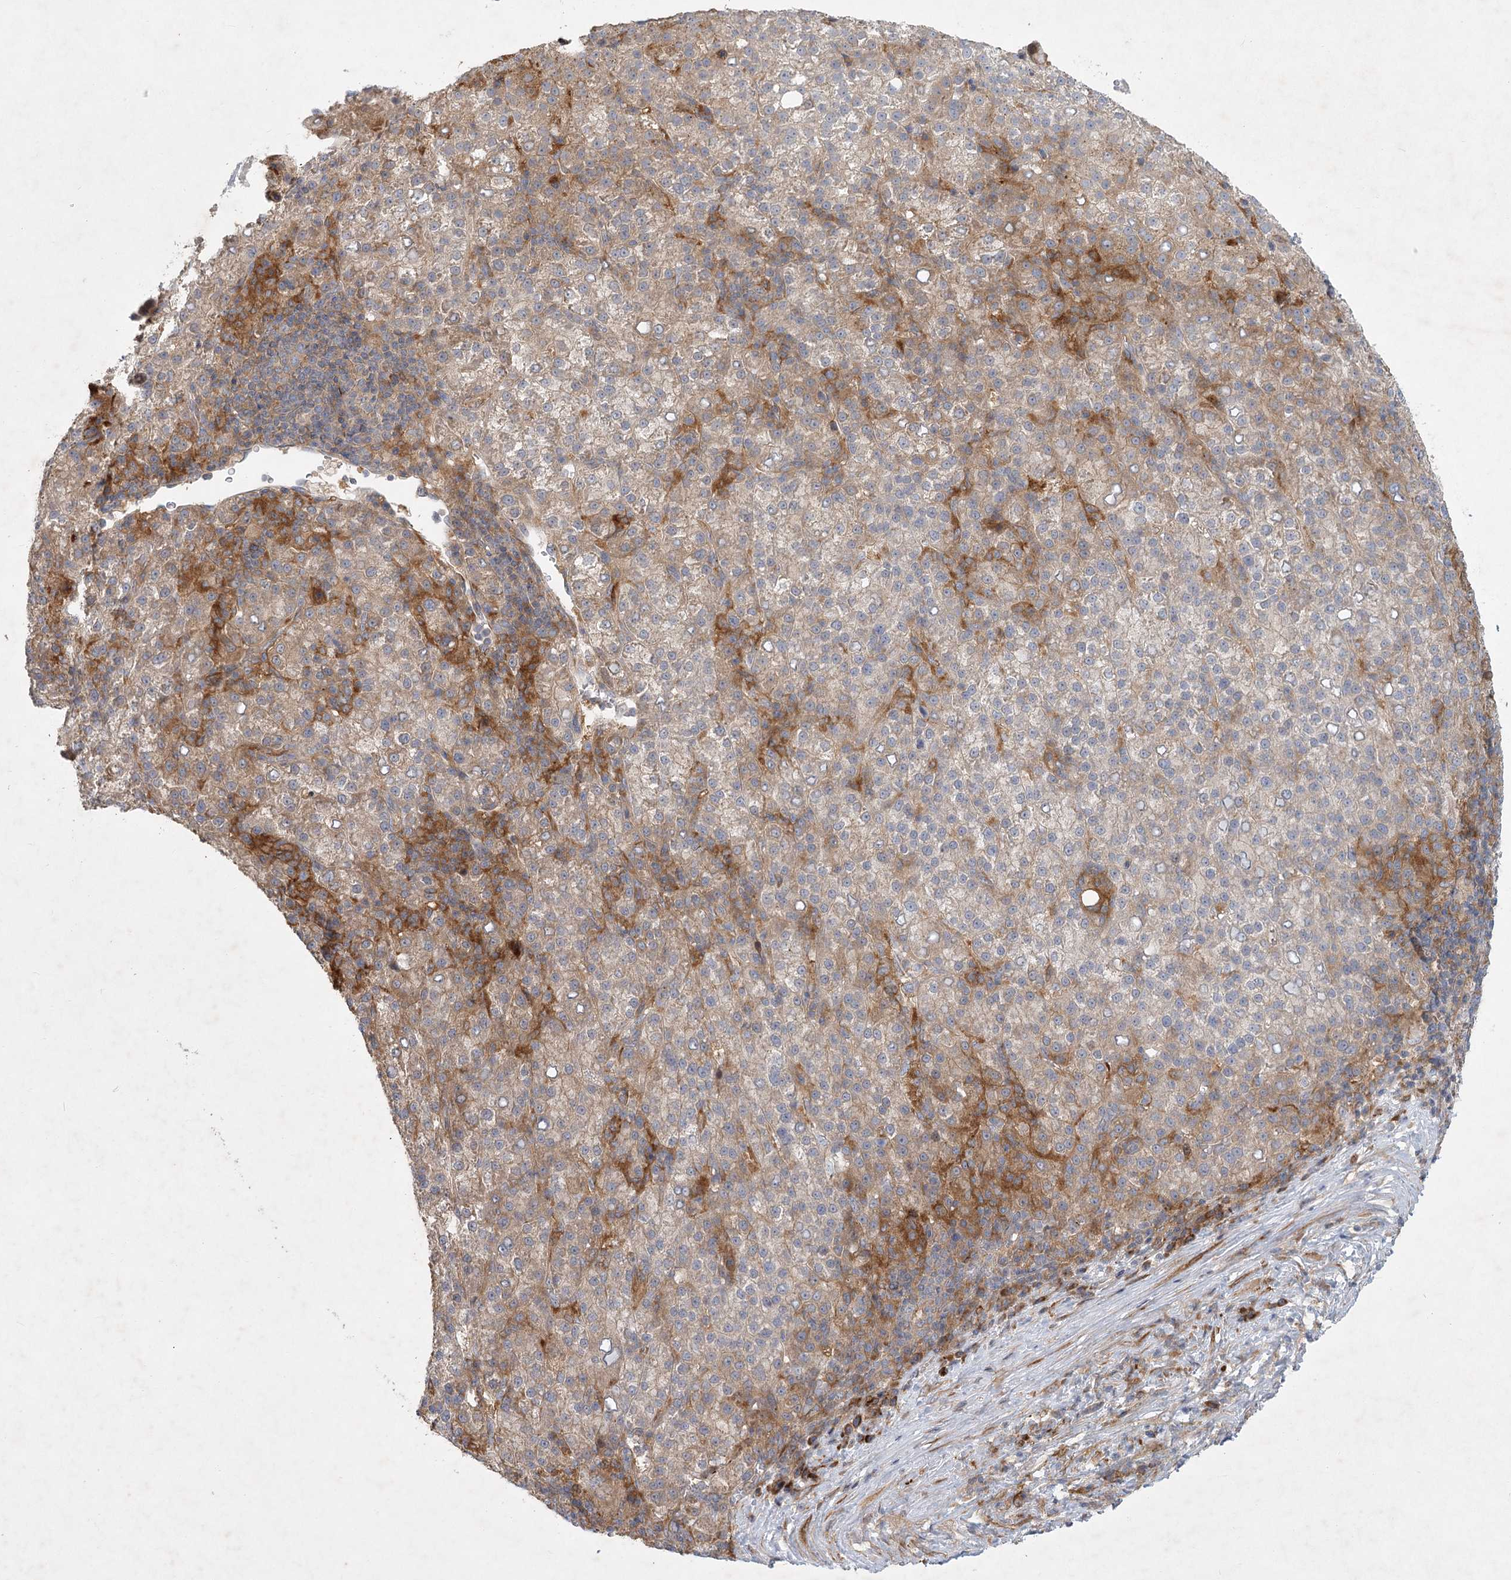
{"staining": {"intensity": "weak", "quantity": "25%-75%", "location": "cytoplasmic/membranous"}, "tissue": "liver cancer", "cell_type": "Tumor cells", "image_type": "cancer", "snomed": [{"axis": "morphology", "description": "Carcinoma, Hepatocellular, NOS"}, {"axis": "topography", "description": "Liver"}], "caption": "A brown stain highlights weak cytoplasmic/membranous staining of a protein in liver hepatocellular carcinoma tumor cells. Nuclei are stained in blue.", "gene": "FAM110C", "patient": {"sex": "female", "age": 58}}